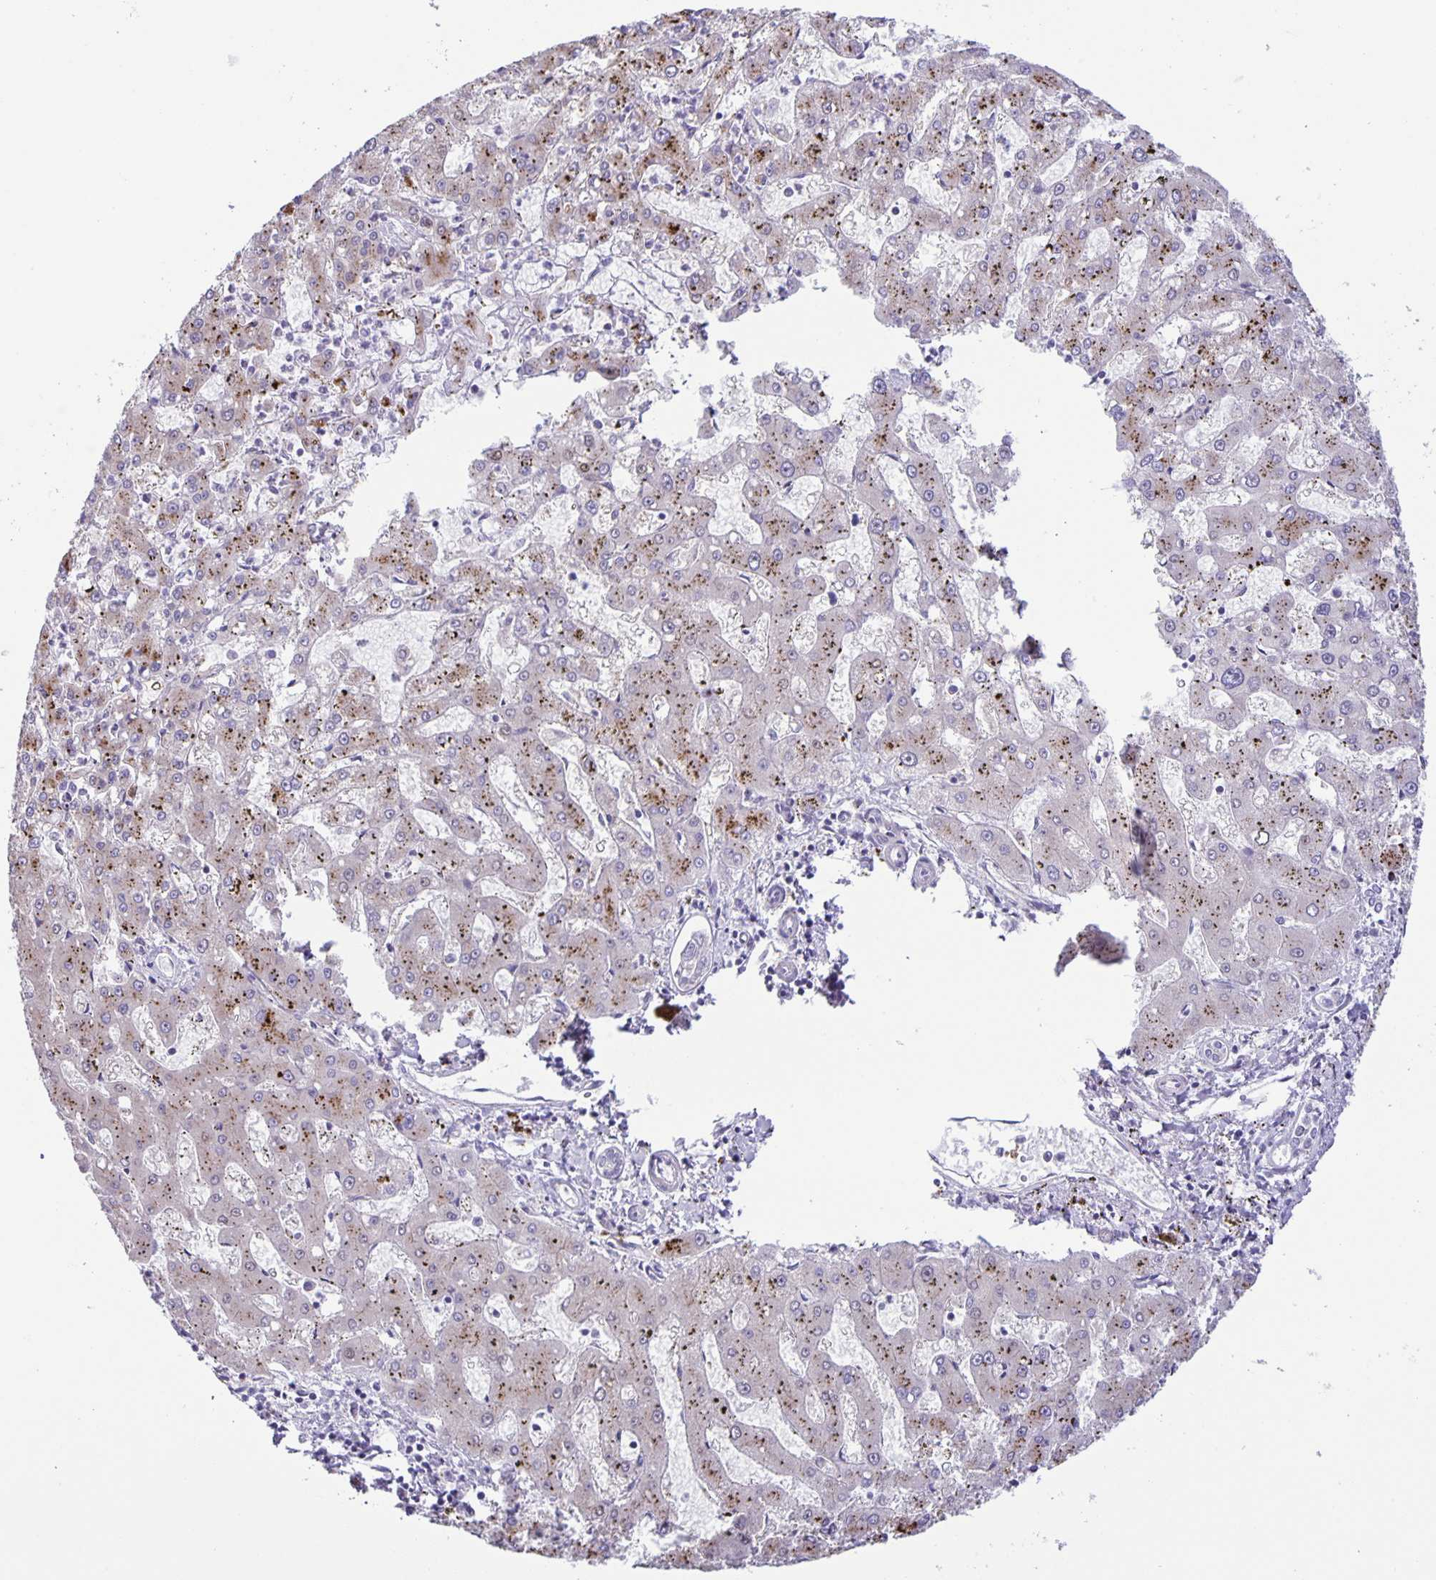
{"staining": {"intensity": "moderate", "quantity": "25%-75%", "location": "cytoplasmic/membranous"}, "tissue": "liver cancer", "cell_type": "Tumor cells", "image_type": "cancer", "snomed": [{"axis": "morphology", "description": "Carcinoma, Hepatocellular, NOS"}, {"axis": "topography", "description": "Liver"}], "caption": "A high-resolution micrograph shows immunohistochemistry staining of liver hepatocellular carcinoma, which demonstrates moderate cytoplasmic/membranous expression in about 25%-75% of tumor cells.", "gene": "MAPK12", "patient": {"sex": "male", "age": 67}}